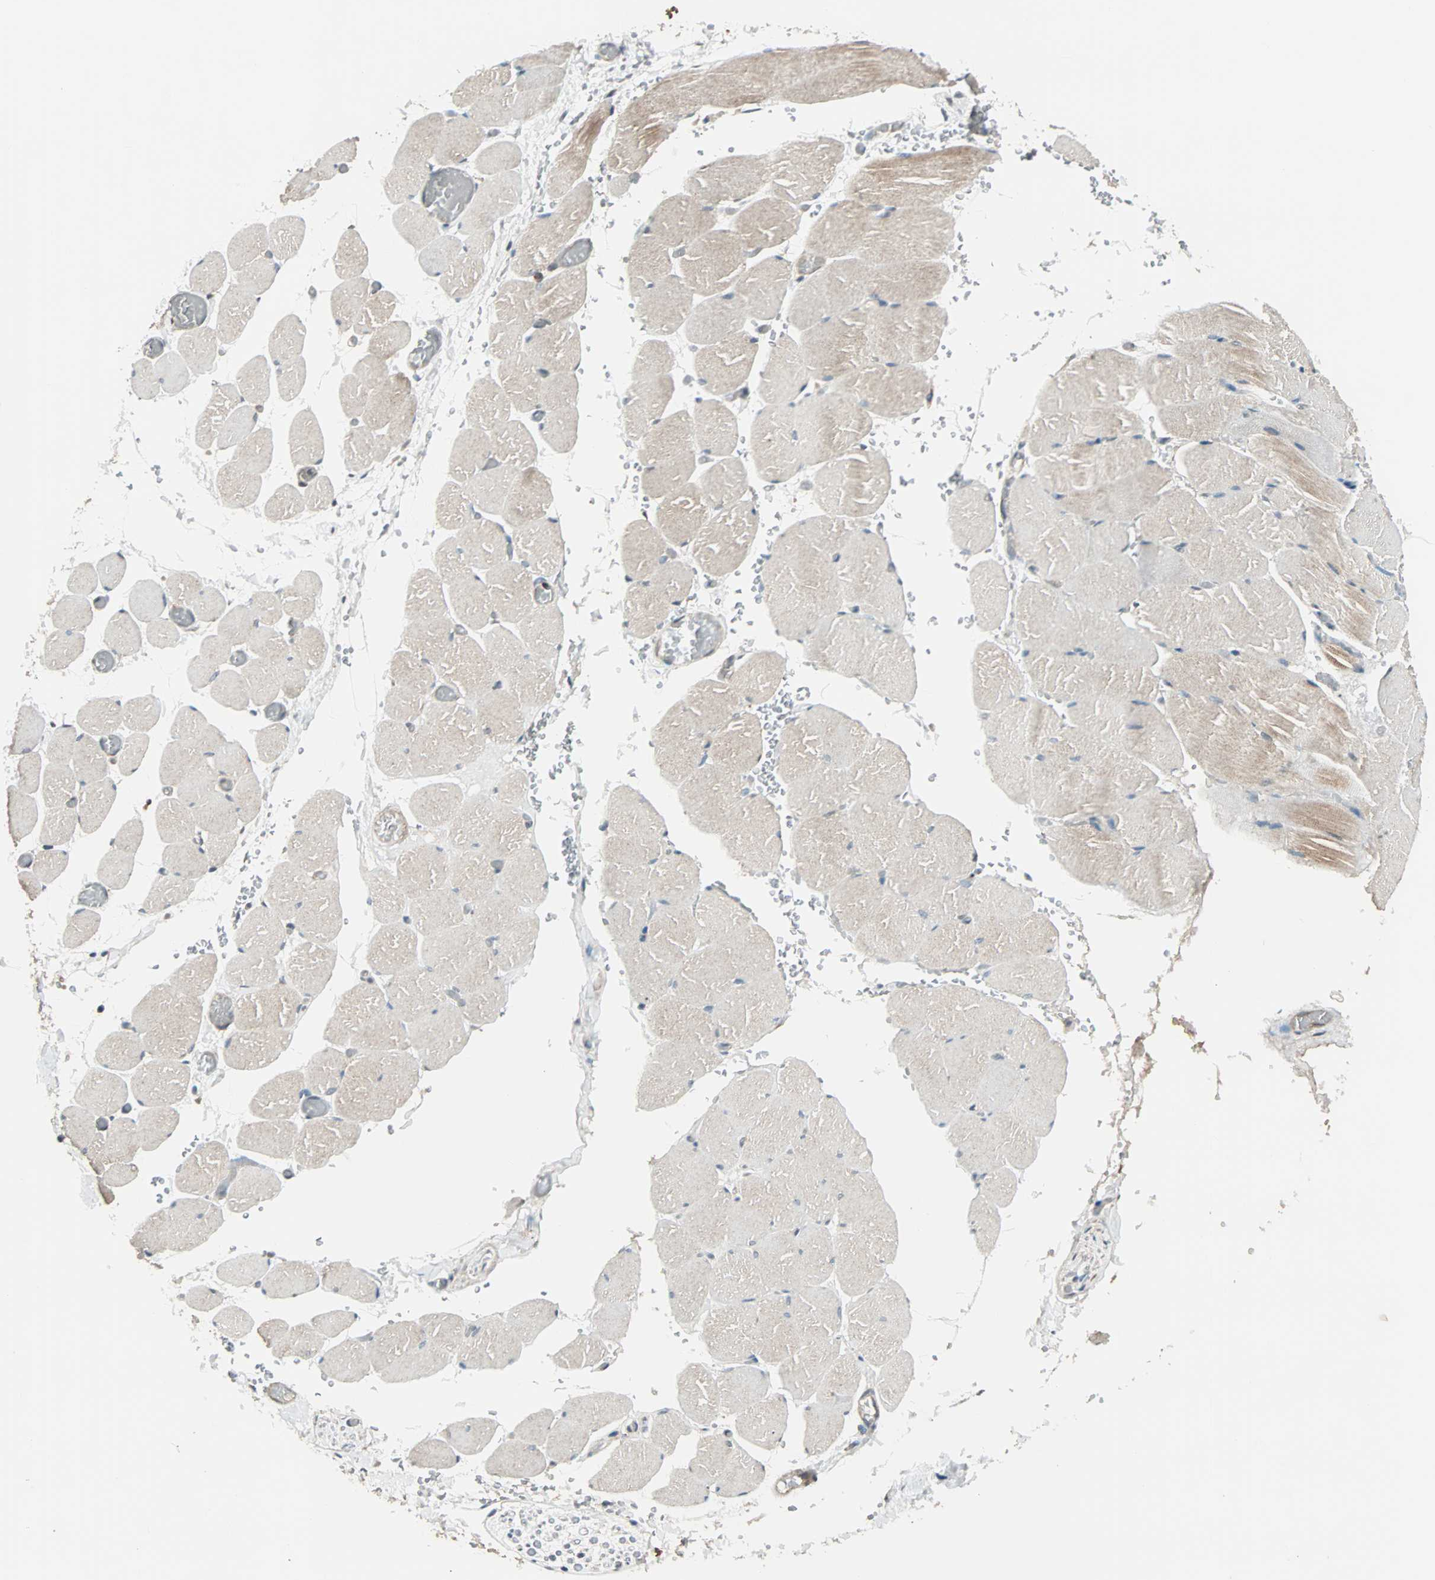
{"staining": {"intensity": "weak", "quantity": "<25%", "location": "cytoplasmic/membranous"}, "tissue": "skeletal muscle", "cell_type": "Myocytes", "image_type": "normal", "snomed": [{"axis": "morphology", "description": "Normal tissue, NOS"}, {"axis": "topography", "description": "Skeletal muscle"}, {"axis": "topography", "description": "Soft tissue"}], "caption": "Histopathology image shows no significant protein staining in myocytes of benign skeletal muscle. The staining is performed using DAB brown chromogen with nuclei counter-stained in using hematoxylin.", "gene": "MAP3K21", "patient": {"sex": "female", "age": 58}}